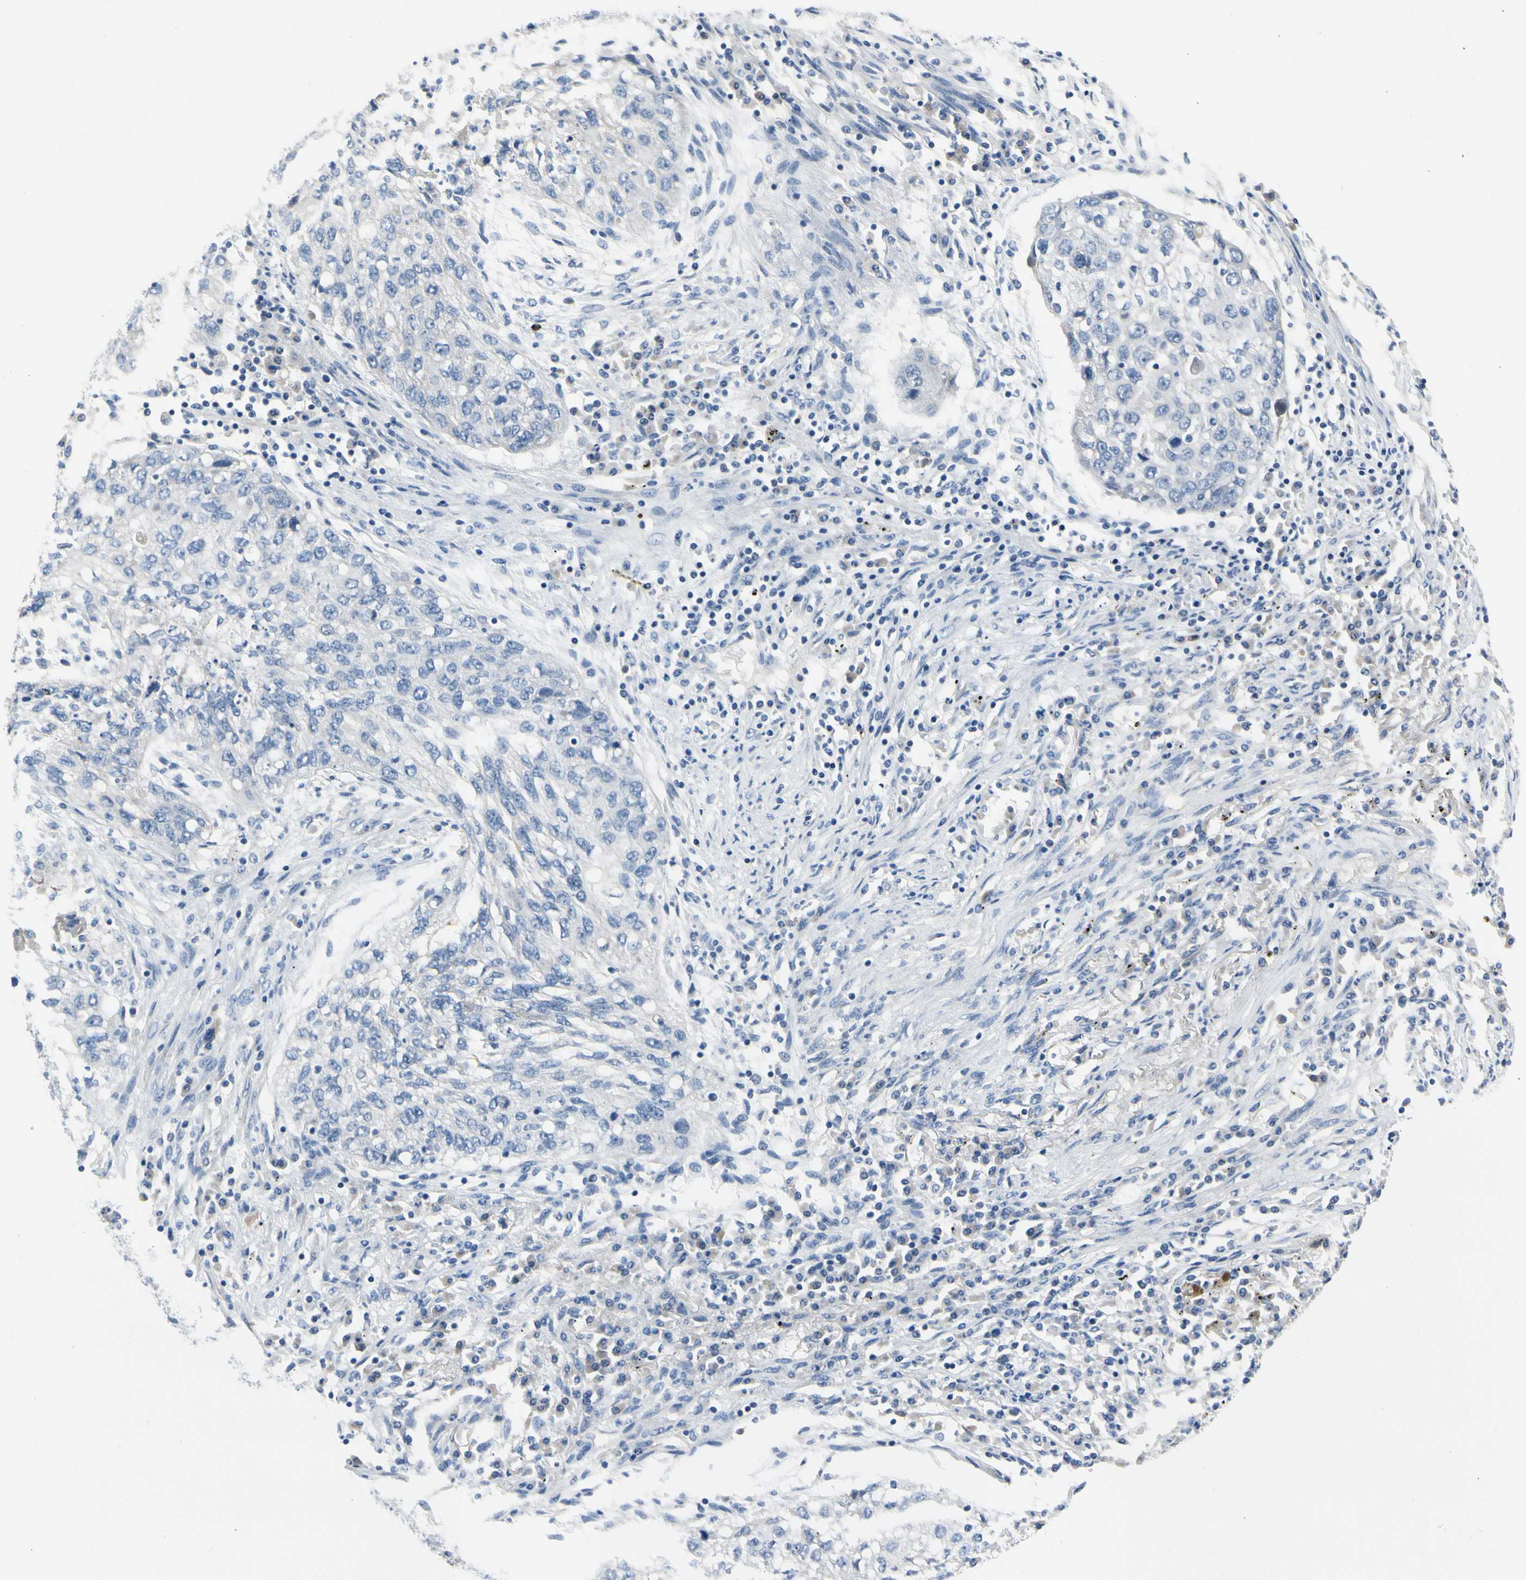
{"staining": {"intensity": "negative", "quantity": "none", "location": "none"}, "tissue": "lung cancer", "cell_type": "Tumor cells", "image_type": "cancer", "snomed": [{"axis": "morphology", "description": "Squamous cell carcinoma, NOS"}, {"axis": "topography", "description": "Lung"}], "caption": "This is an immunohistochemistry micrograph of lung cancer (squamous cell carcinoma). There is no positivity in tumor cells.", "gene": "CA14", "patient": {"sex": "female", "age": 63}}